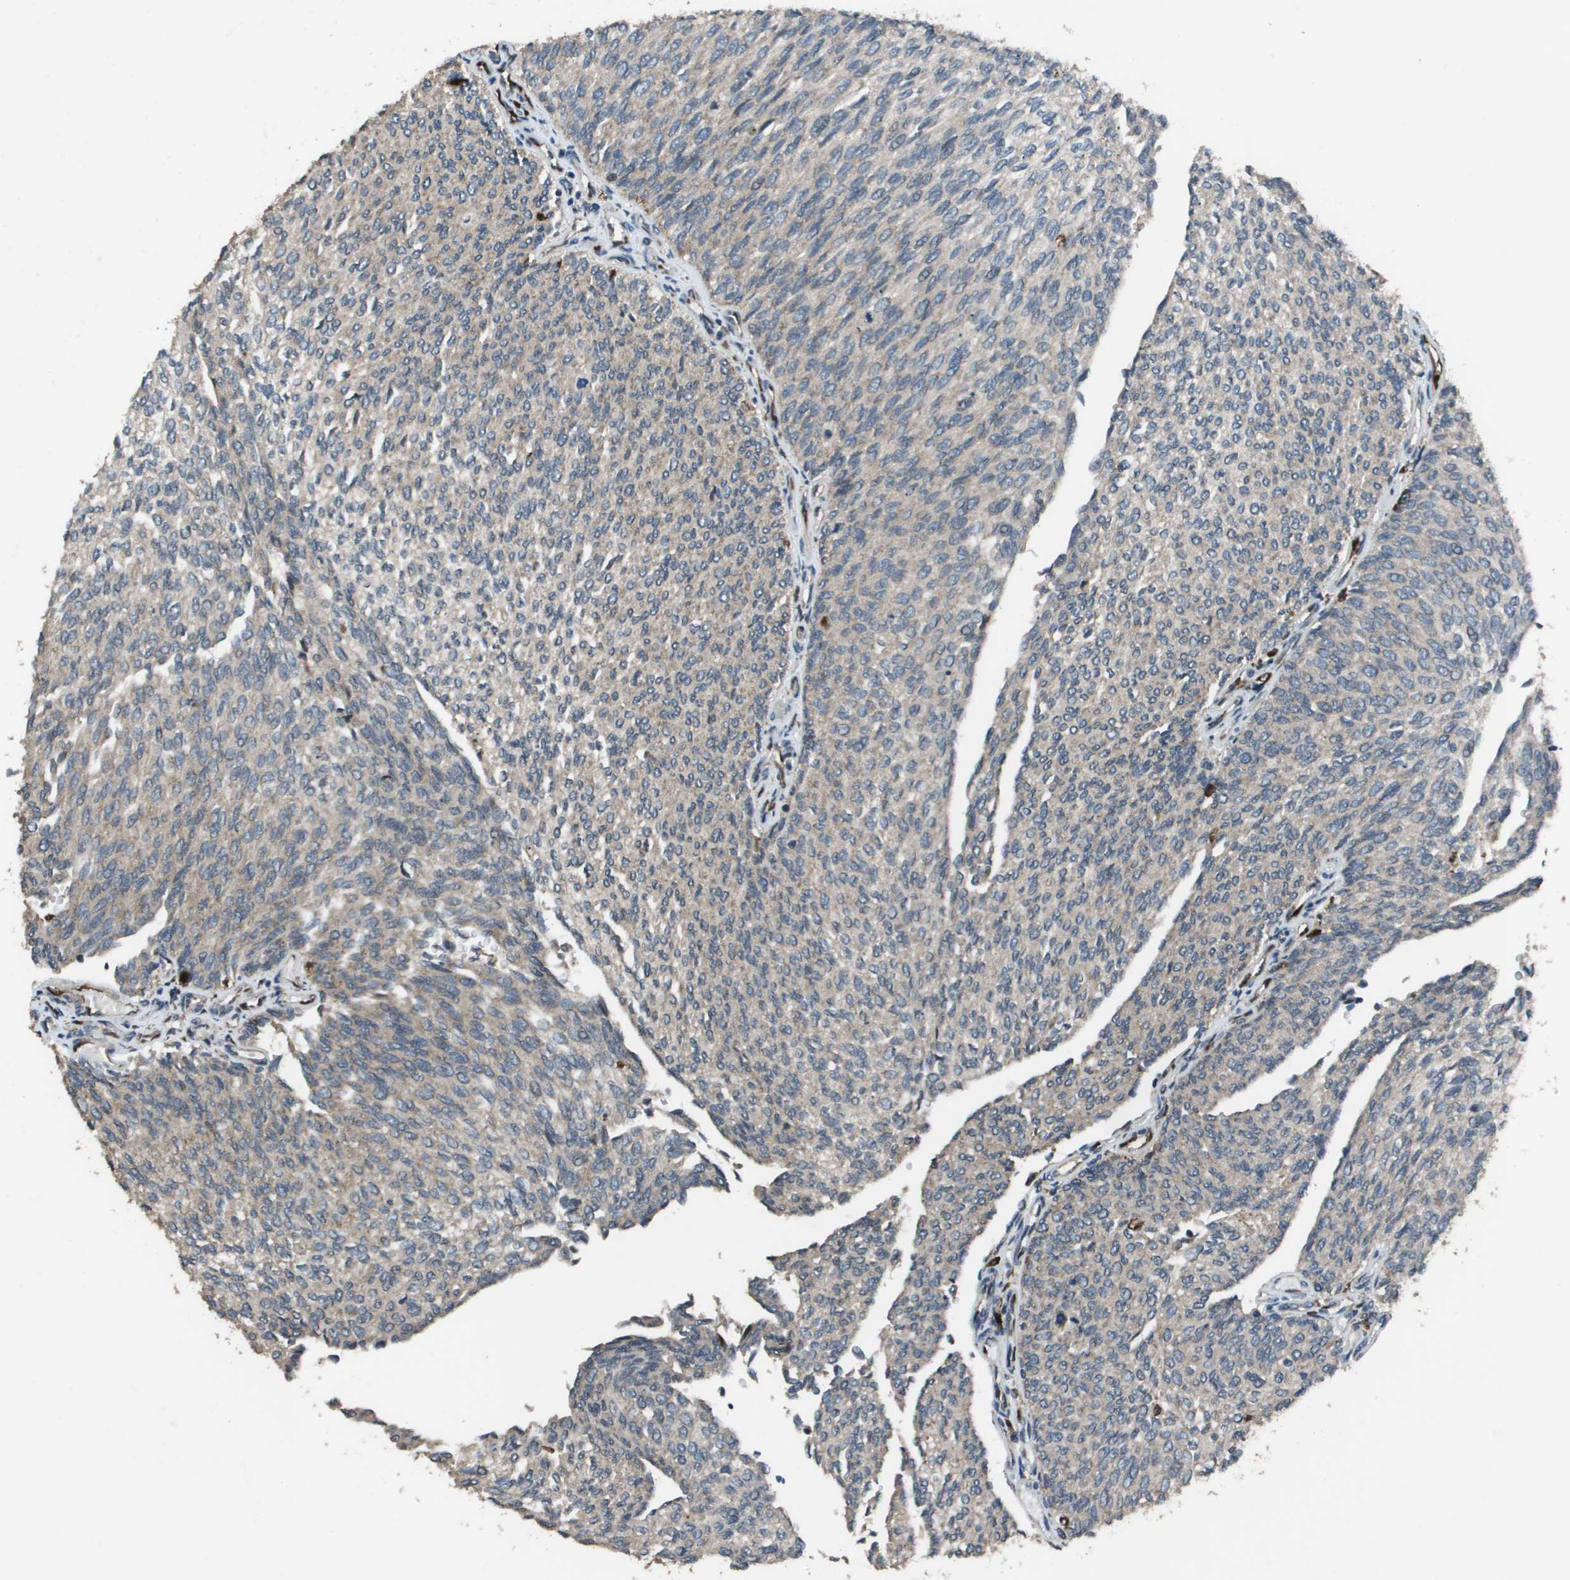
{"staining": {"intensity": "negative", "quantity": "none", "location": "none"}, "tissue": "urothelial cancer", "cell_type": "Tumor cells", "image_type": "cancer", "snomed": [{"axis": "morphology", "description": "Urothelial carcinoma, Low grade"}, {"axis": "topography", "description": "Urinary bladder"}], "caption": "Tumor cells are negative for protein expression in human low-grade urothelial carcinoma.", "gene": "GOSR2", "patient": {"sex": "female", "age": 79}}